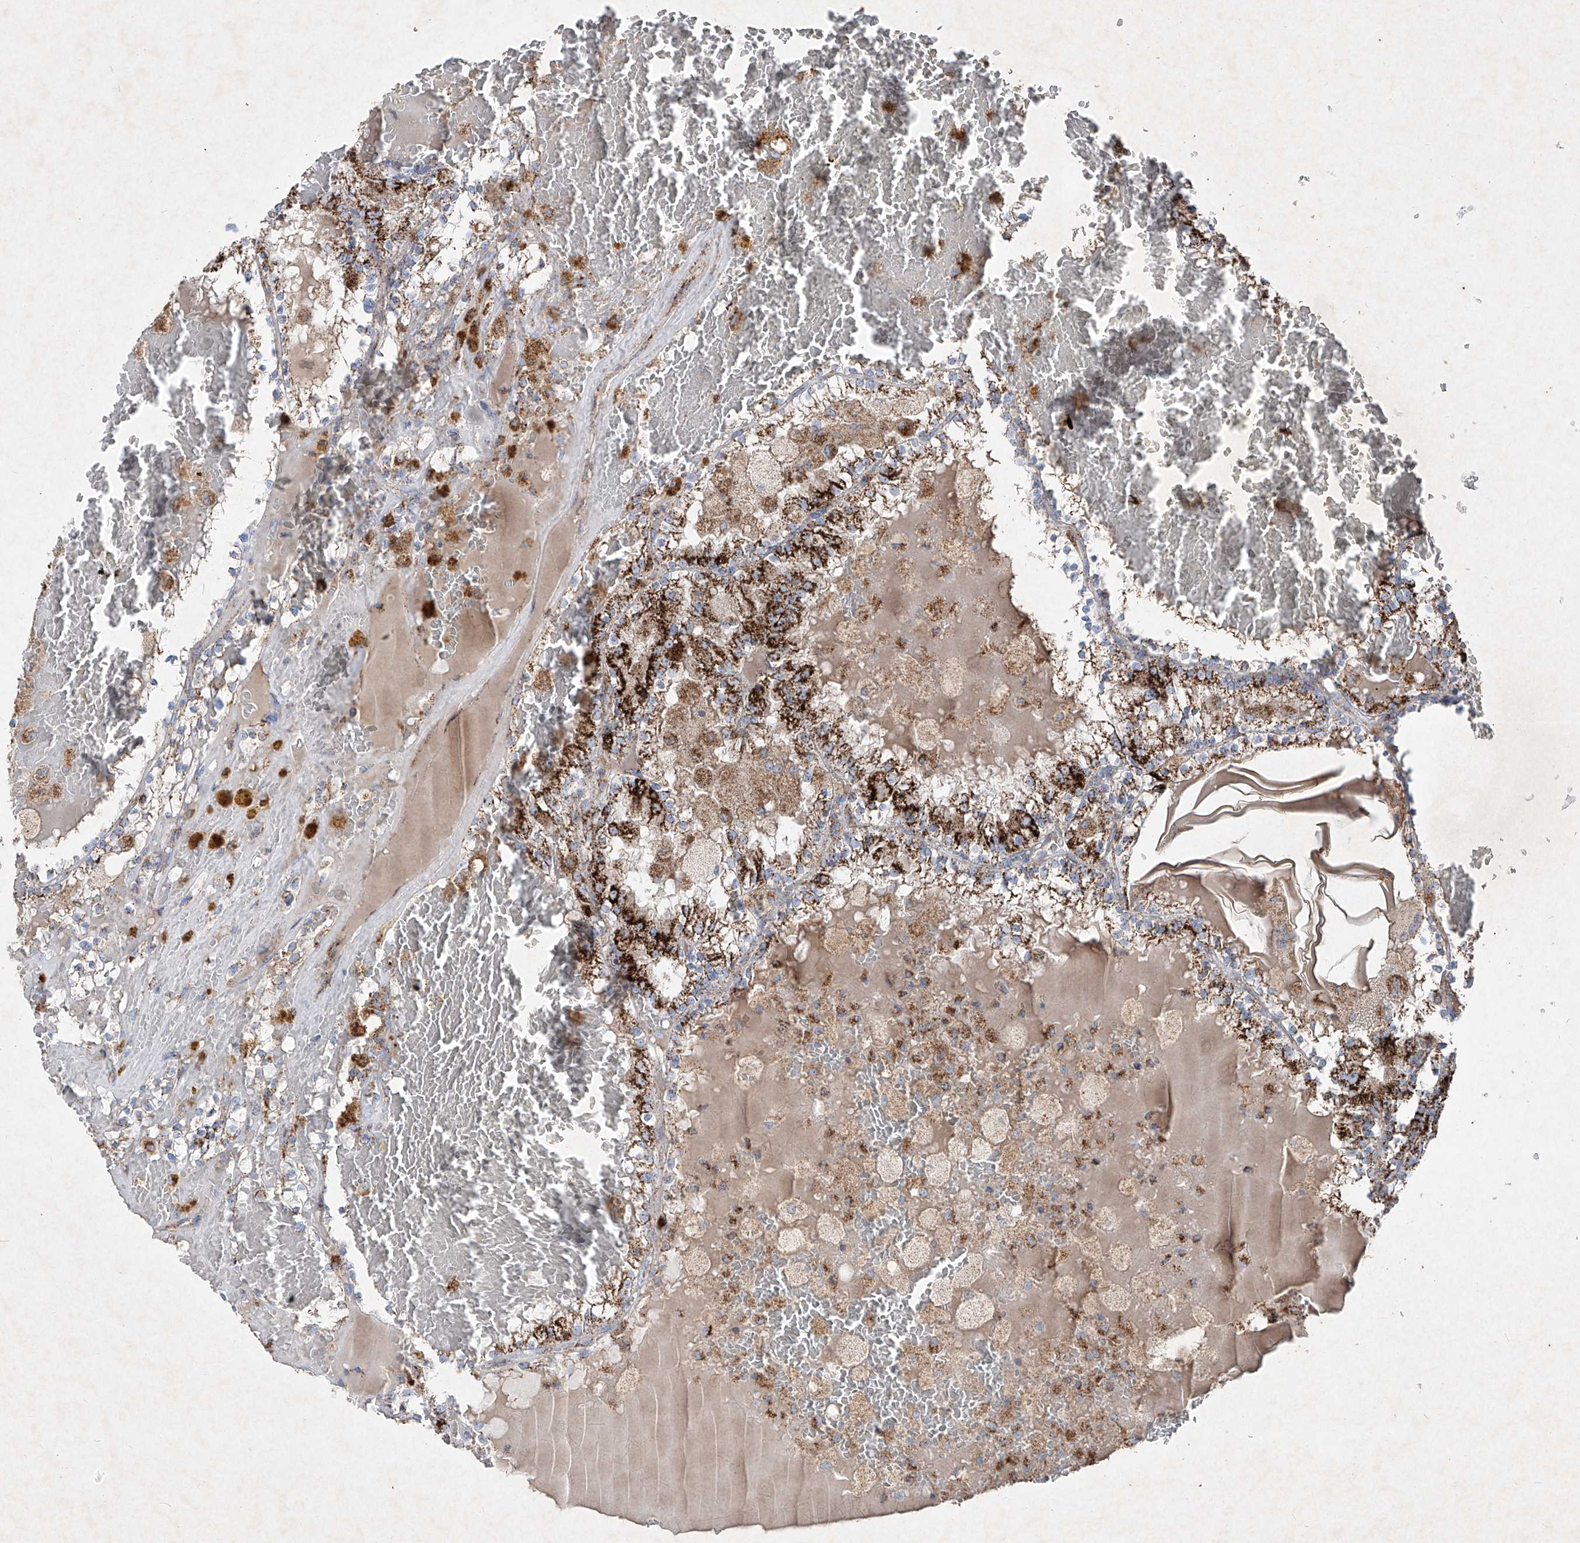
{"staining": {"intensity": "strong", "quantity": ">75%", "location": "cytoplasmic/membranous"}, "tissue": "renal cancer", "cell_type": "Tumor cells", "image_type": "cancer", "snomed": [{"axis": "morphology", "description": "Adenocarcinoma, NOS"}, {"axis": "topography", "description": "Kidney"}], "caption": "Immunohistochemical staining of human adenocarcinoma (renal) reveals strong cytoplasmic/membranous protein positivity in approximately >75% of tumor cells.", "gene": "ABCD3", "patient": {"sex": "female", "age": 56}}